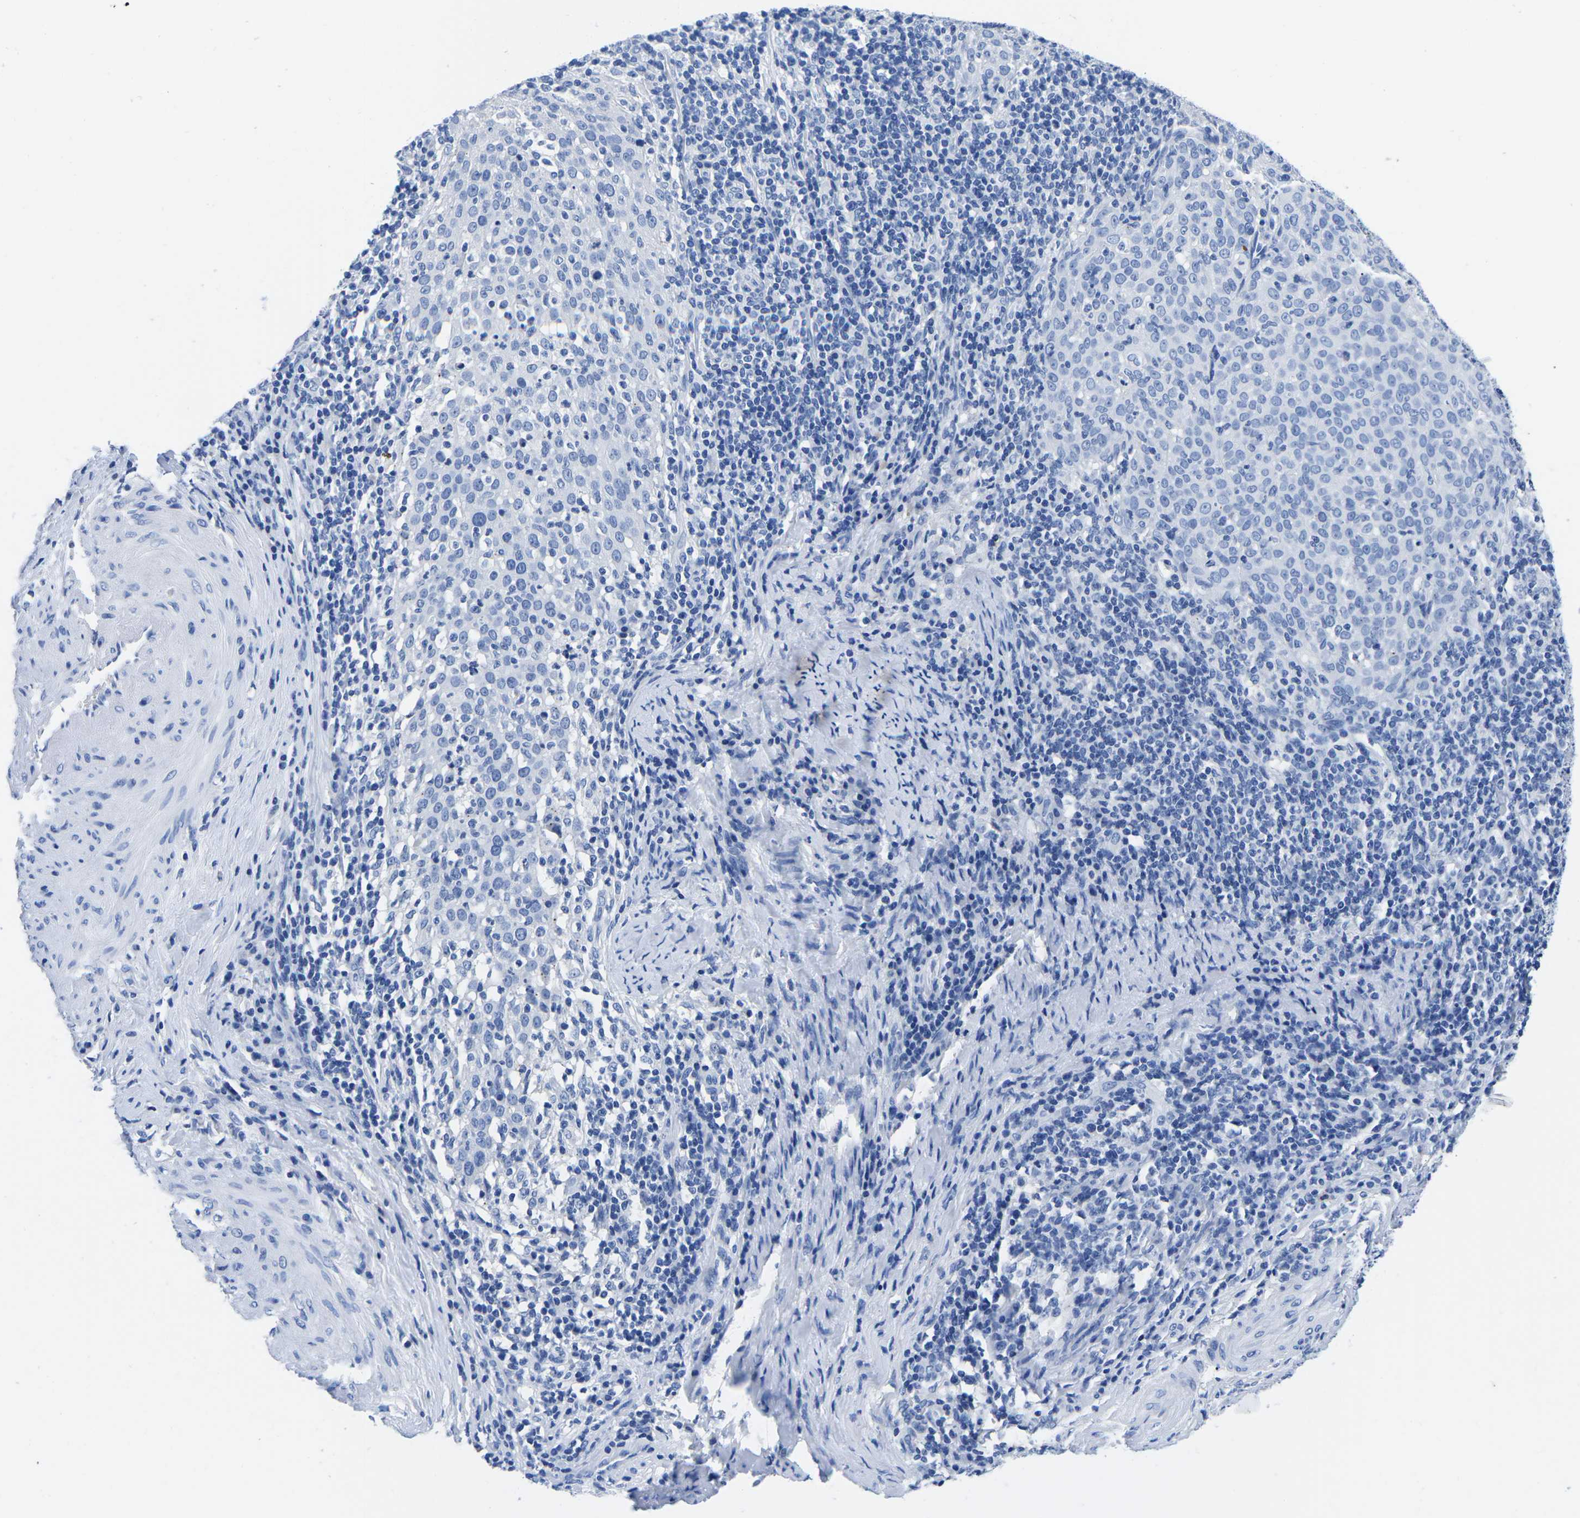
{"staining": {"intensity": "negative", "quantity": "none", "location": "none"}, "tissue": "cervical cancer", "cell_type": "Tumor cells", "image_type": "cancer", "snomed": [{"axis": "morphology", "description": "Squamous cell carcinoma, NOS"}, {"axis": "topography", "description": "Cervix"}], "caption": "Immunohistochemical staining of human cervical cancer (squamous cell carcinoma) exhibits no significant staining in tumor cells.", "gene": "CYP1A2", "patient": {"sex": "female", "age": 51}}